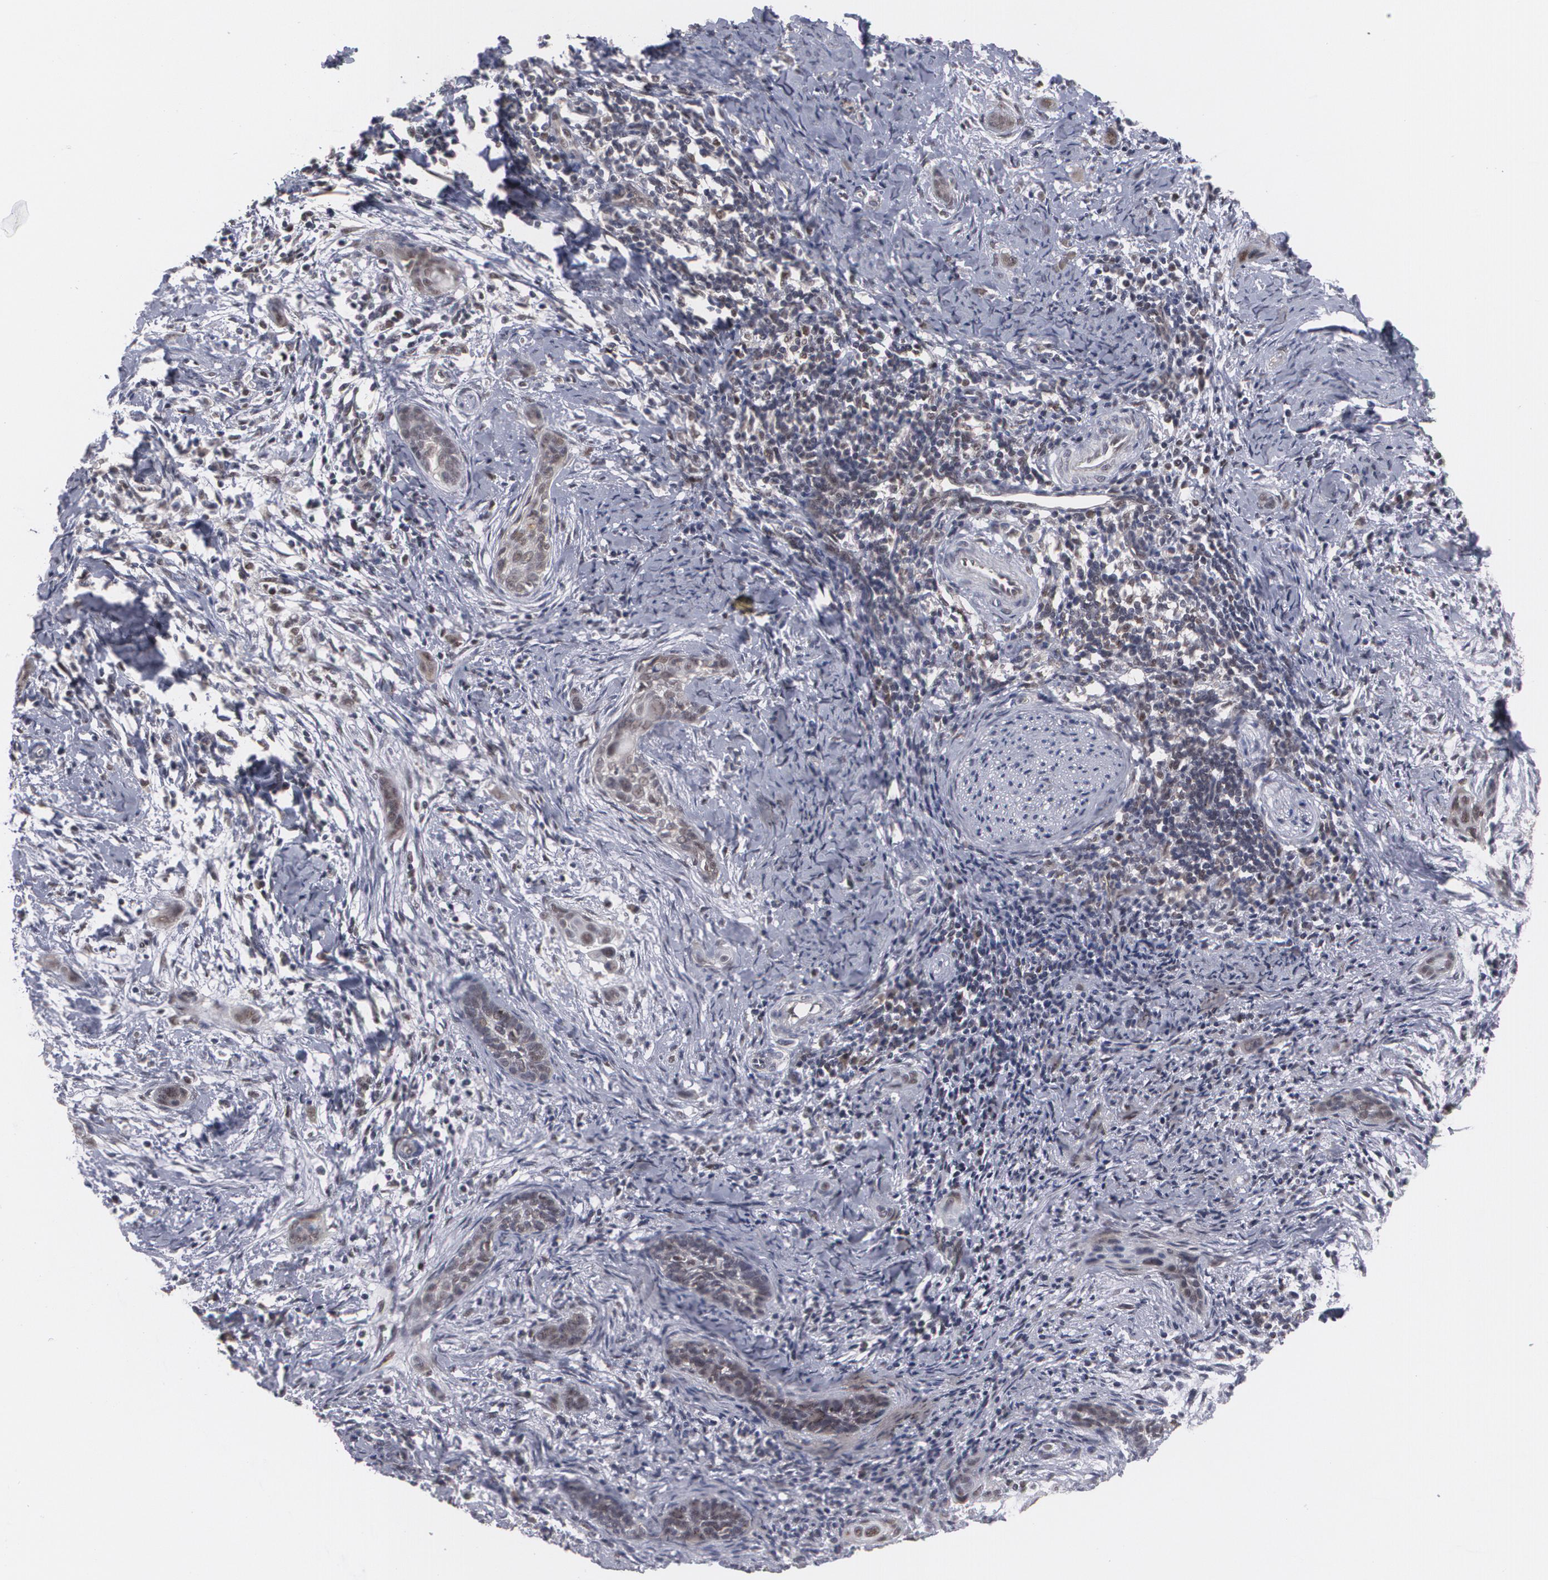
{"staining": {"intensity": "moderate", "quantity": ">75%", "location": "nuclear"}, "tissue": "cervical cancer", "cell_type": "Tumor cells", "image_type": "cancer", "snomed": [{"axis": "morphology", "description": "Squamous cell carcinoma, NOS"}, {"axis": "topography", "description": "Cervix"}], "caption": "Human cervical squamous cell carcinoma stained for a protein (brown) reveals moderate nuclear positive expression in about >75% of tumor cells.", "gene": "INTS6", "patient": {"sex": "female", "age": 33}}